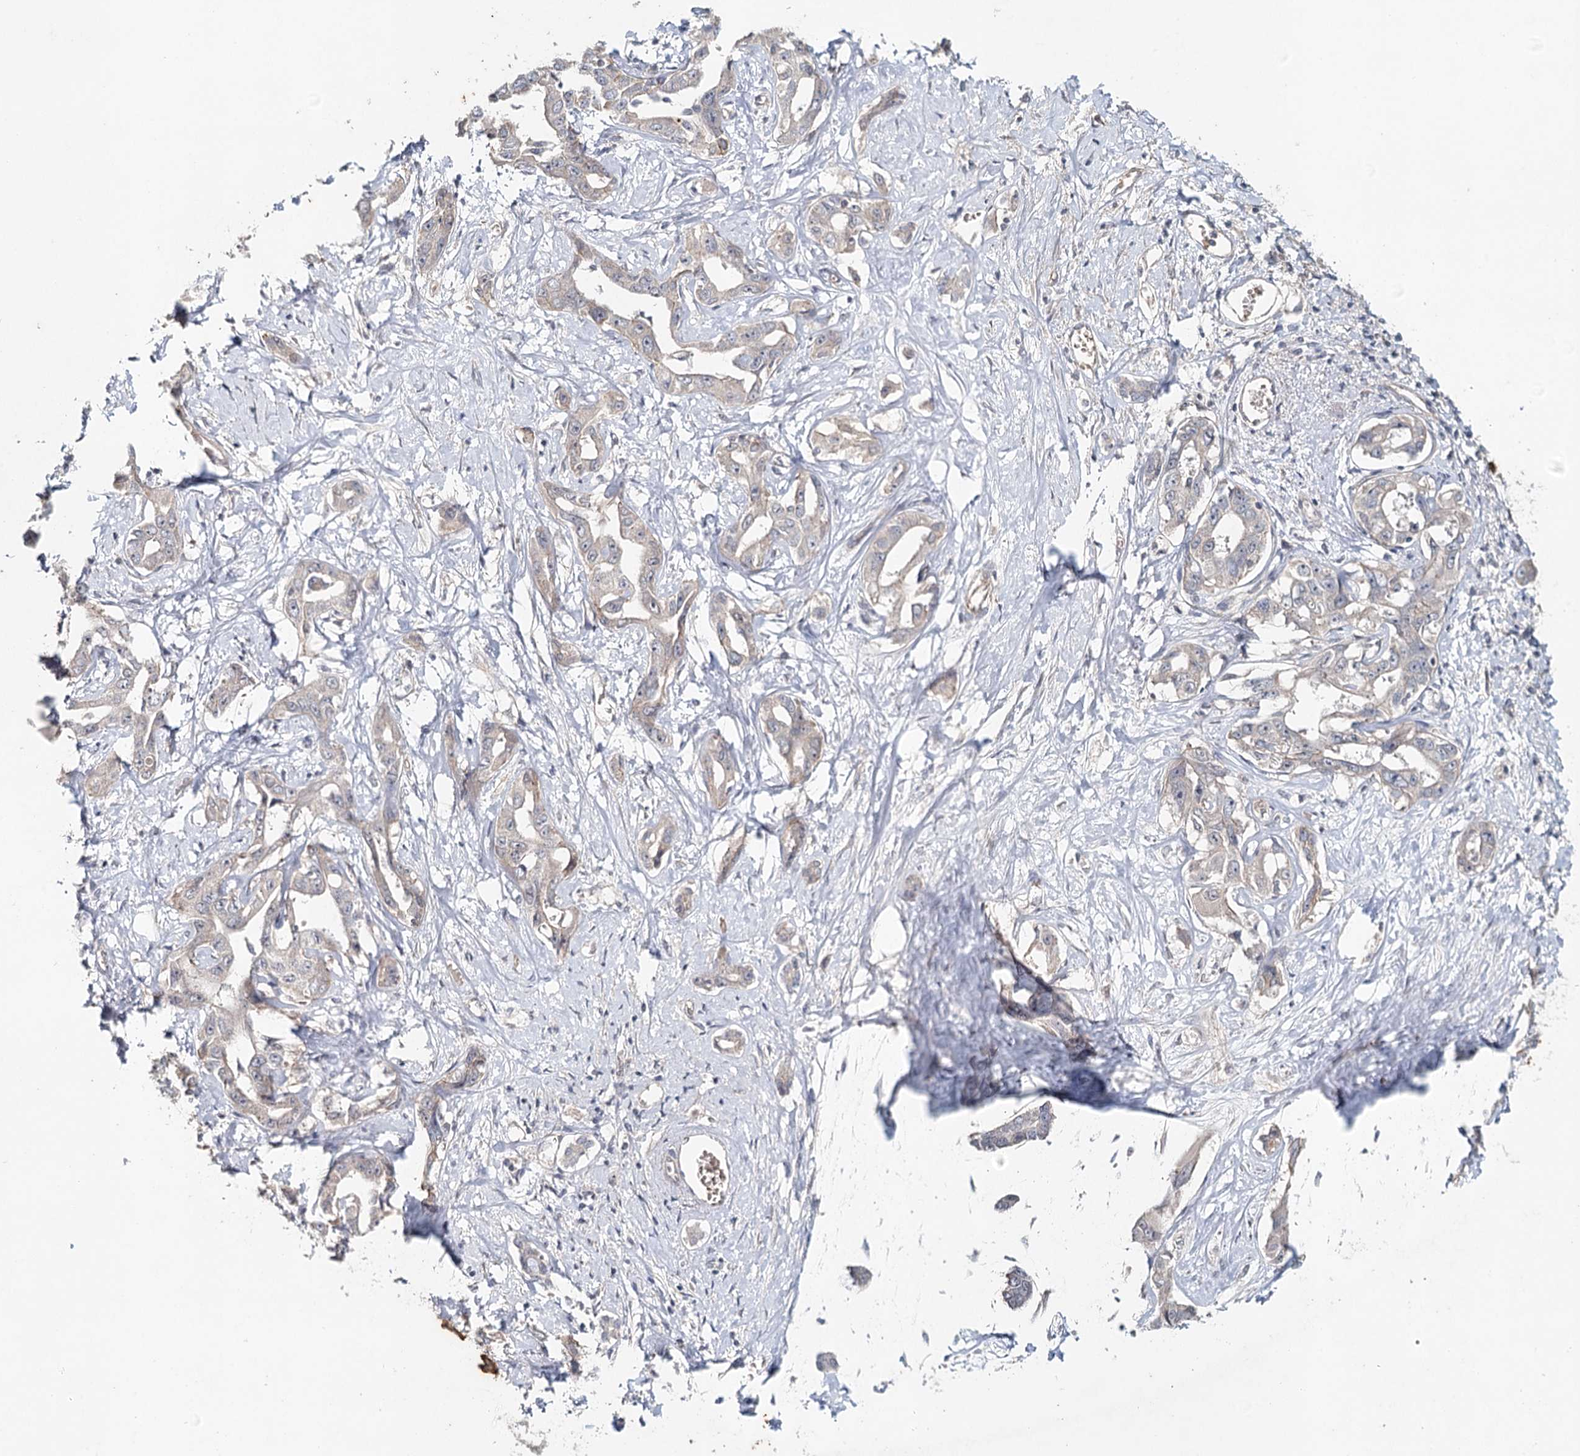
{"staining": {"intensity": "weak", "quantity": "25%-75%", "location": "cytoplasmic/membranous"}, "tissue": "liver cancer", "cell_type": "Tumor cells", "image_type": "cancer", "snomed": [{"axis": "morphology", "description": "Cholangiocarcinoma"}, {"axis": "topography", "description": "Liver"}], "caption": "About 25%-75% of tumor cells in liver cancer (cholangiocarcinoma) demonstrate weak cytoplasmic/membranous protein staining as visualized by brown immunohistochemical staining.", "gene": "SYNPO", "patient": {"sex": "male", "age": 59}}